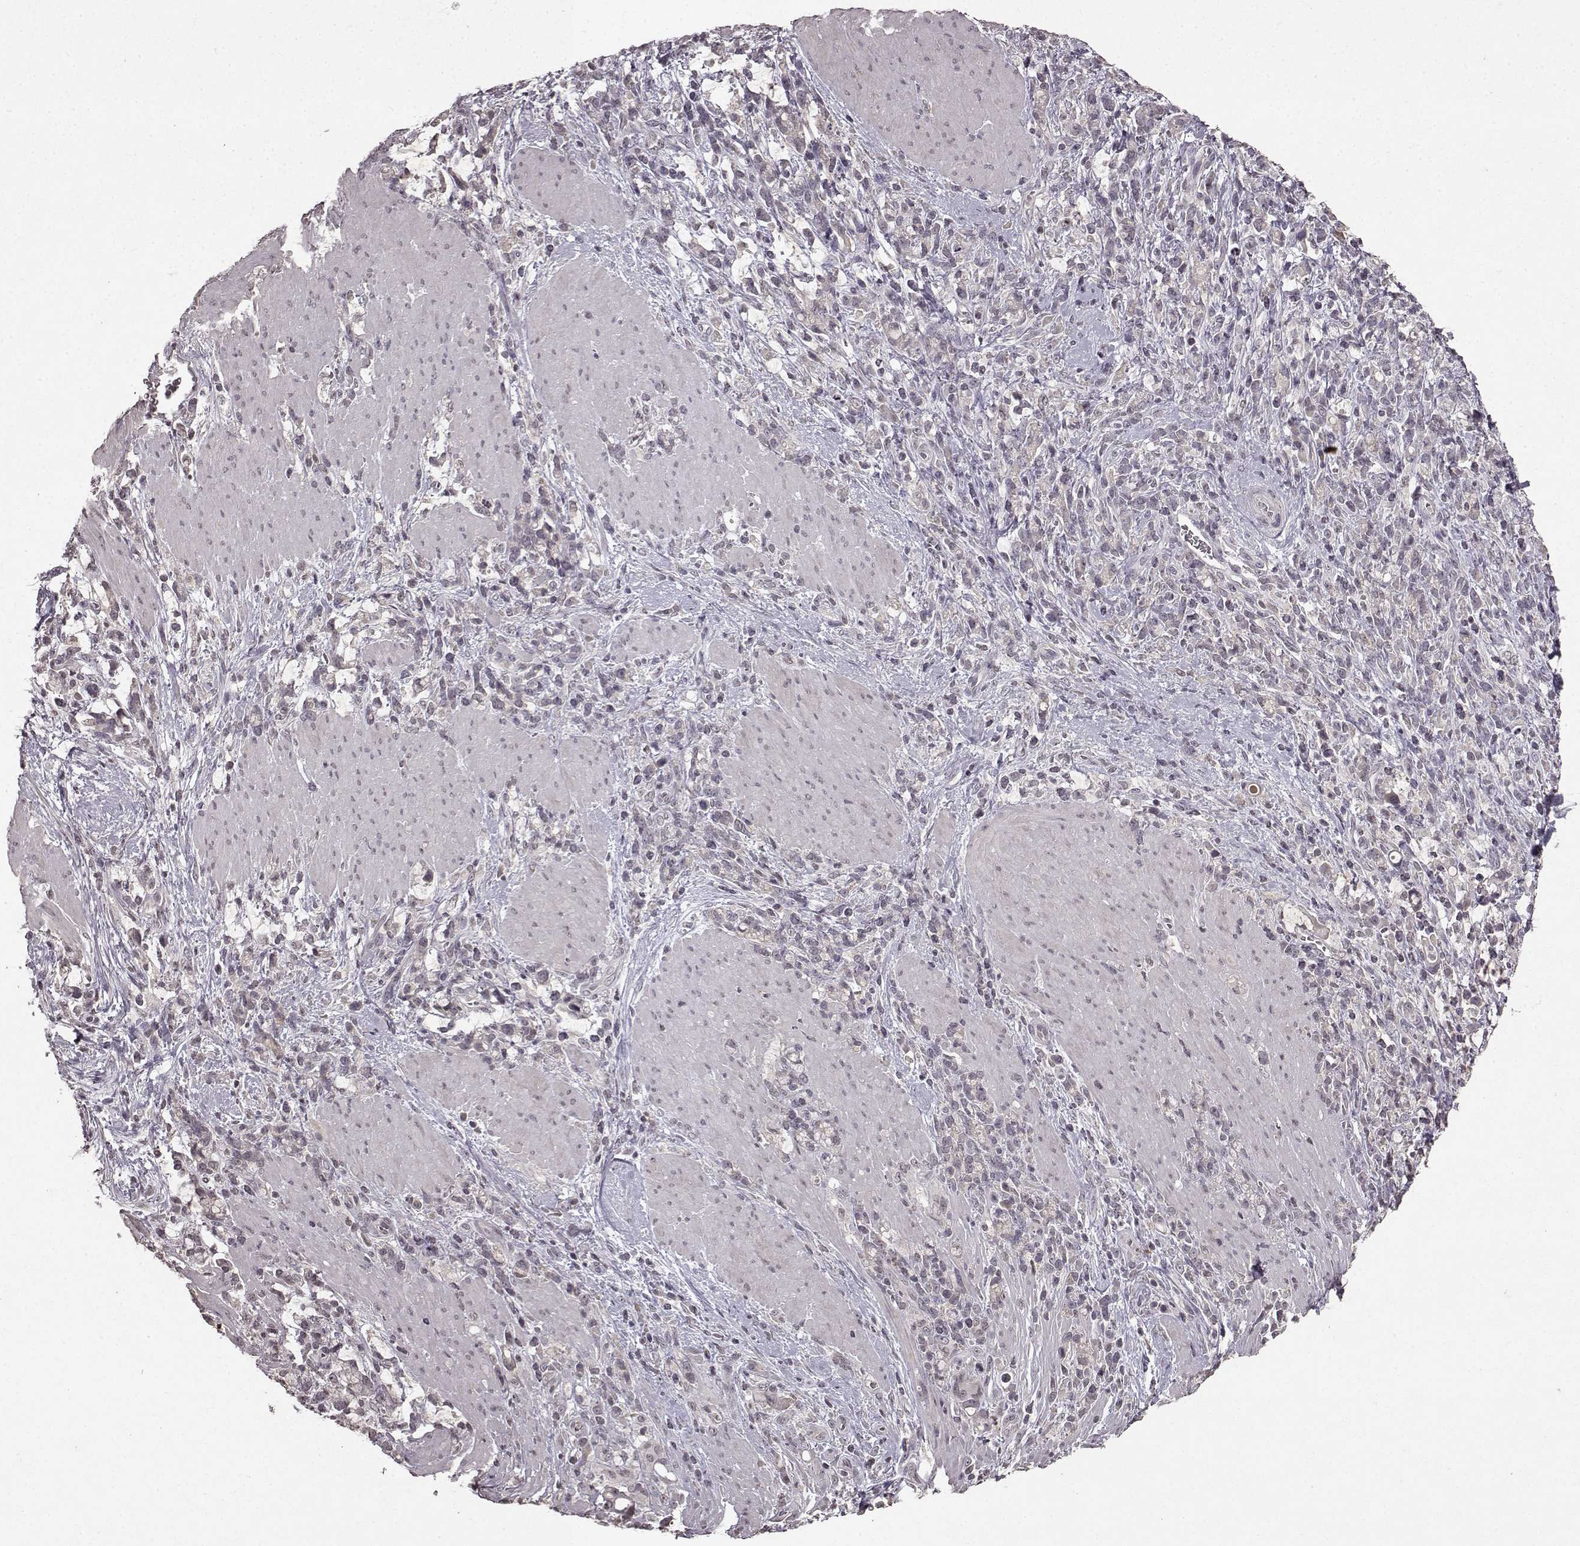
{"staining": {"intensity": "negative", "quantity": "none", "location": "none"}, "tissue": "stomach cancer", "cell_type": "Tumor cells", "image_type": "cancer", "snomed": [{"axis": "morphology", "description": "Adenocarcinoma, NOS"}, {"axis": "topography", "description": "Stomach"}], "caption": "Tumor cells are negative for brown protein staining in adenocarcinoma (stomach).", "gene": "LHB", "patient": {"sex": "female", "age": 57}}